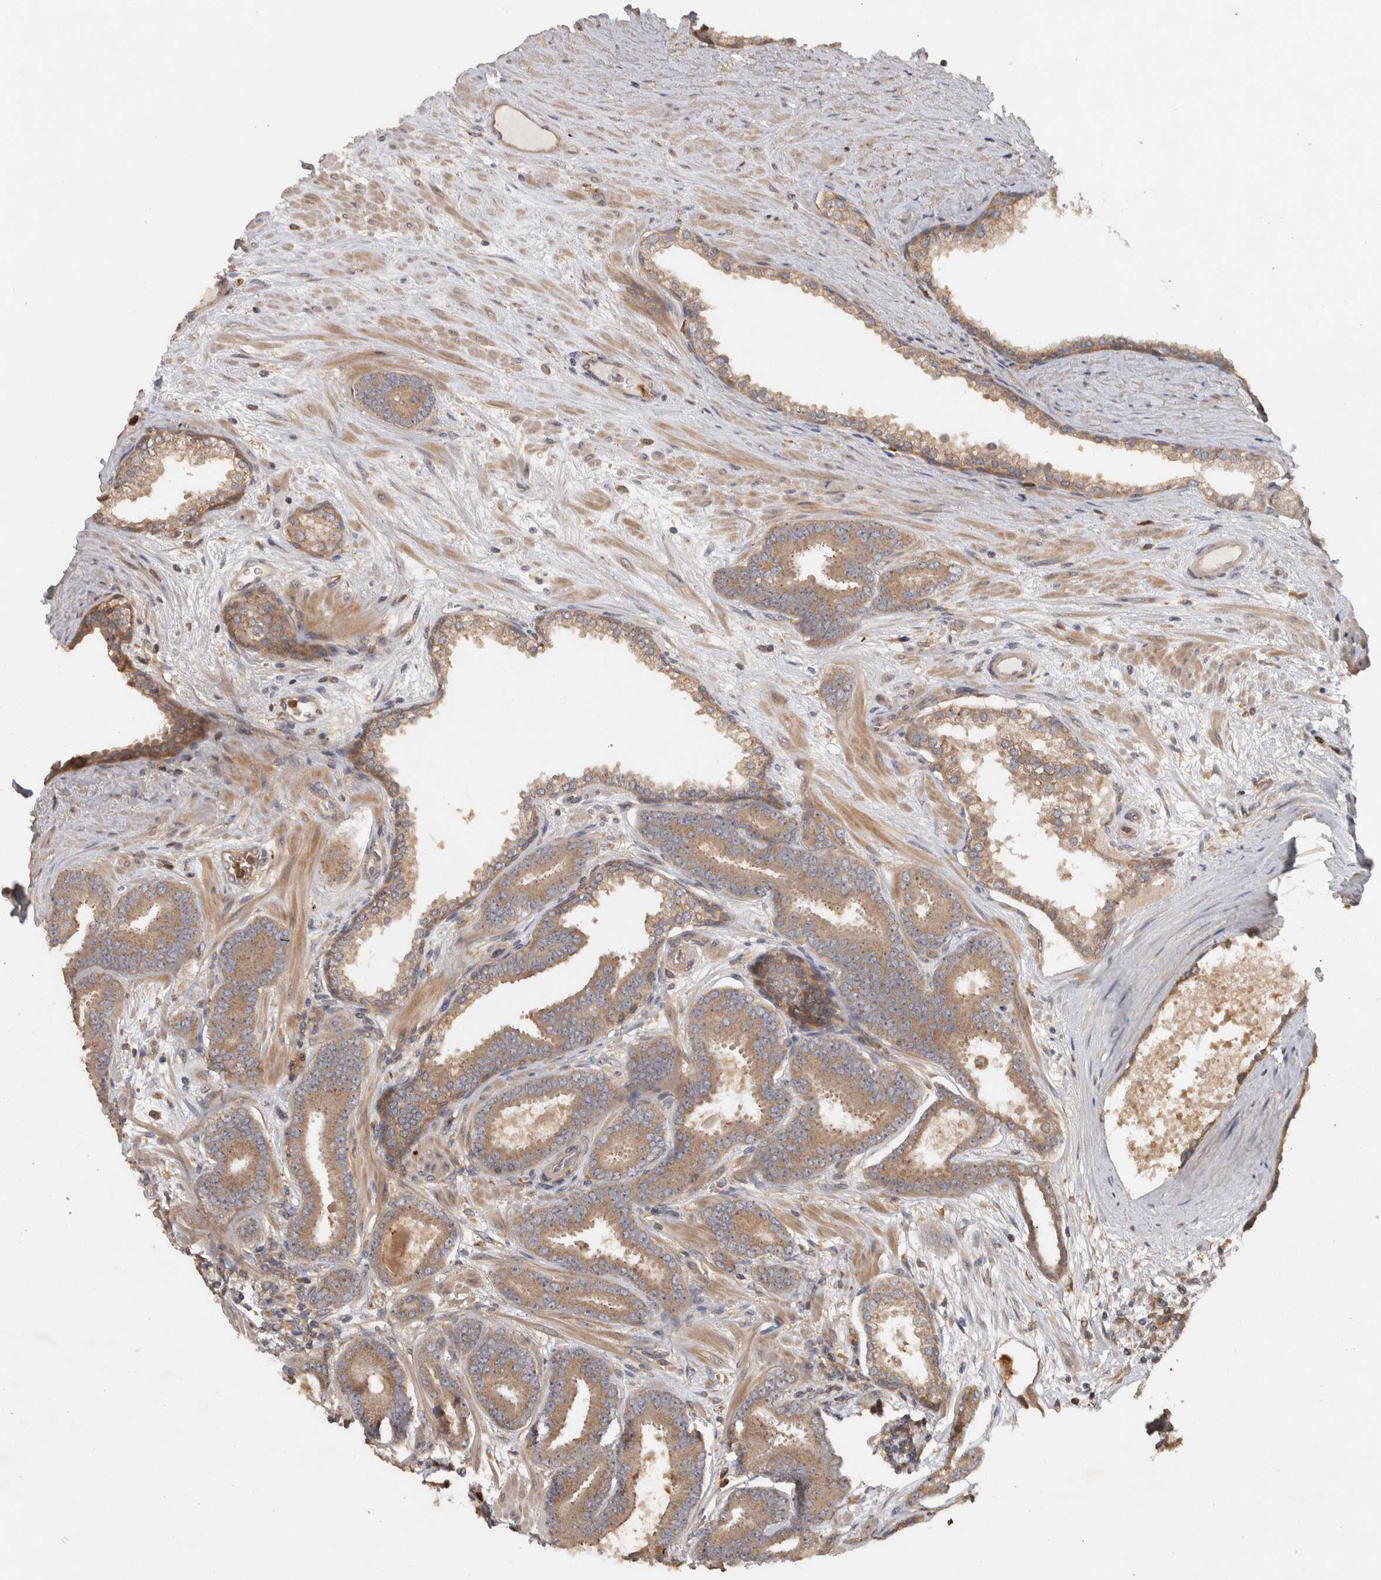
{"staining": {"intensity": "moderate", "quantity": ">75%", "location": "cytoplasmic/membranous"}, "tissue": "prostate cancer", "cell_type": "Tumor cells", "image_type": "cancer", "snomed": [{"axis": "morphology", "description": "Adenocarcinoma, Low grade"}, {"axis": "topography", "description": "Prostate"}], "caption": "Protein staining displays moderate cytoplasmic/membranous expression in about >75% of tumor cells in prostate cancer (adenocarcinoma (low-grade)).", "gene": "VEPH1", "patient": {"sex": "male", "age": 62}}